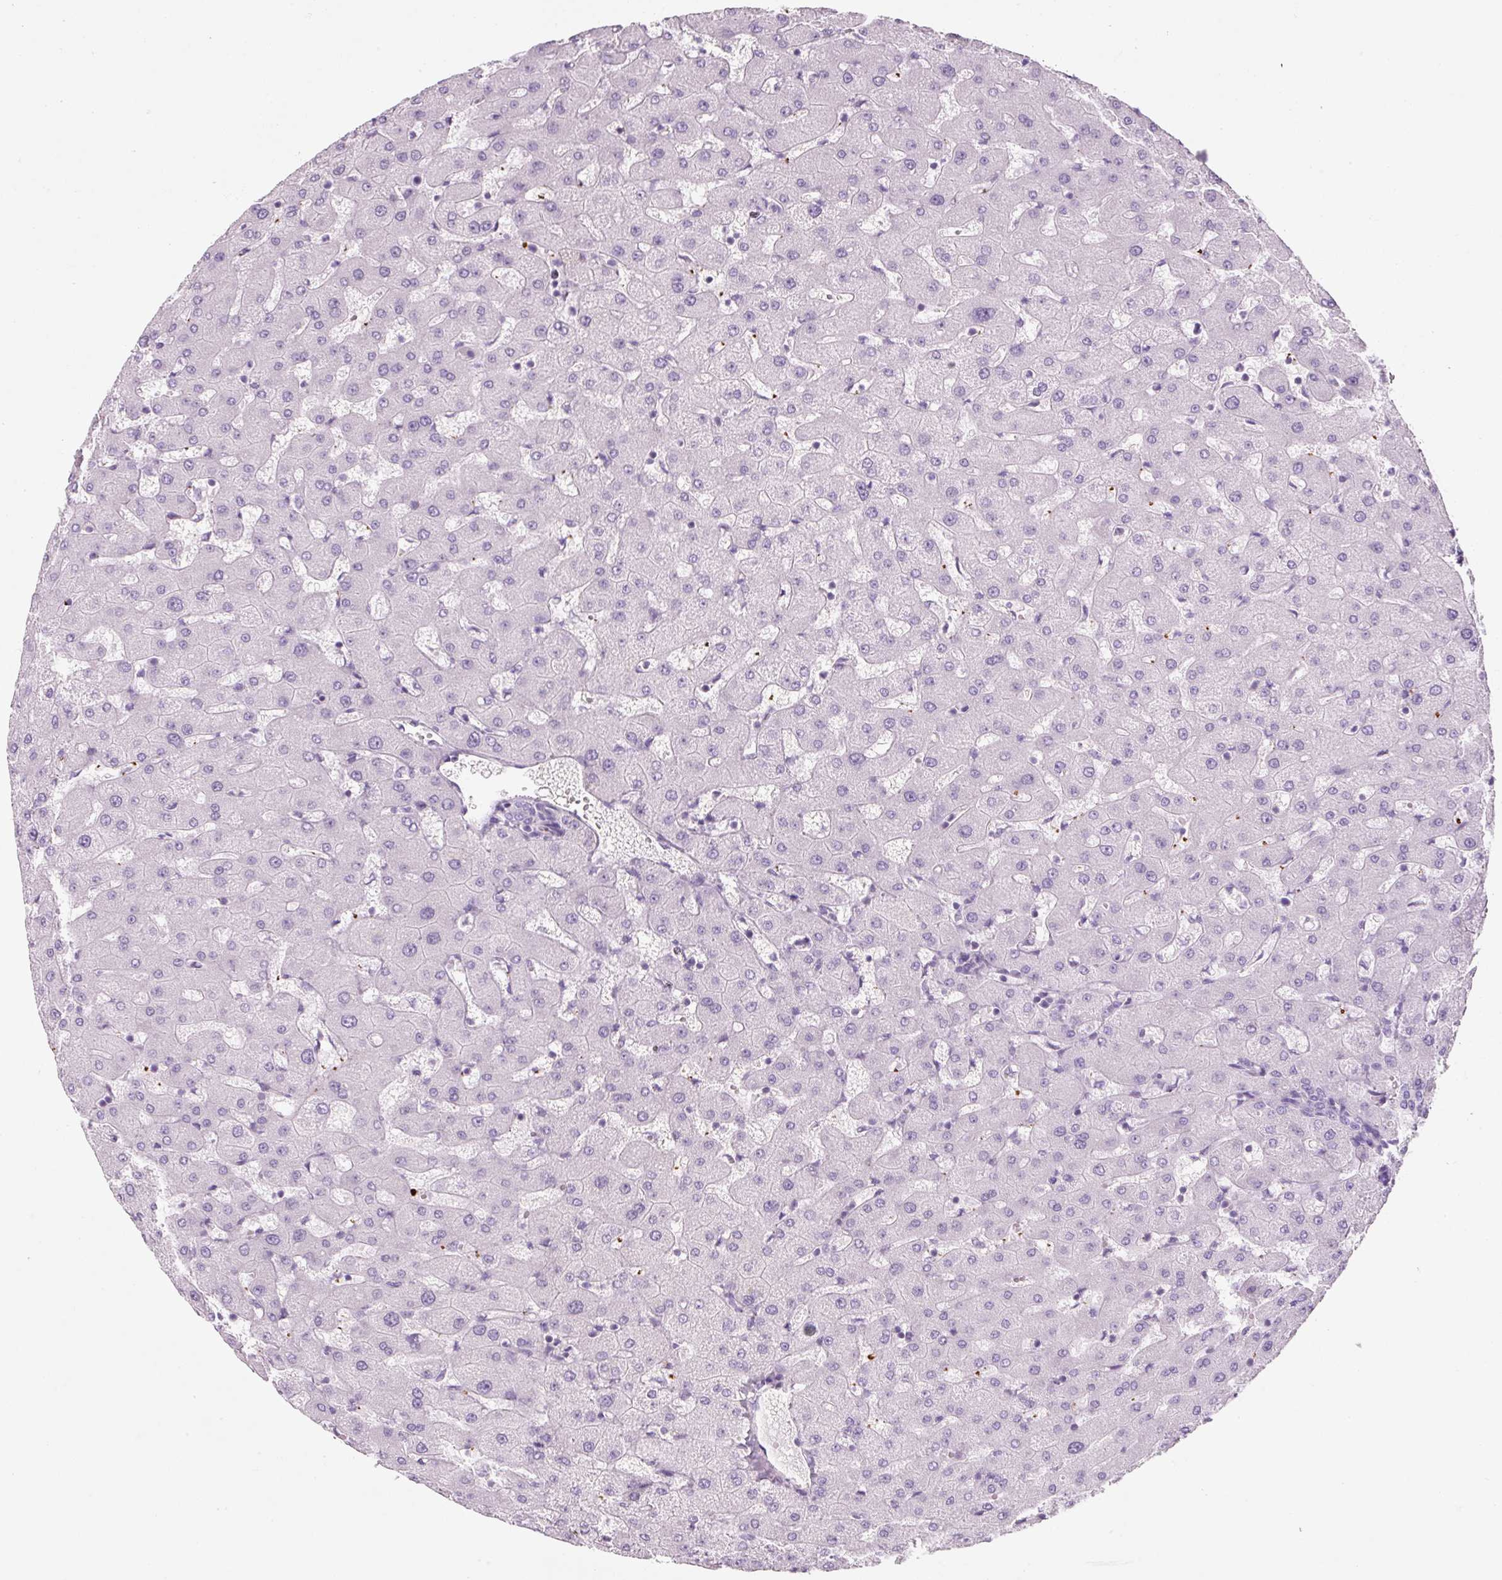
{"staining": {"intensity": "negative", "quantity": "none", "location": "none"}, "tissue": "liver", "cell_type": "Cholangiocytes", "image_type": "normal", "snomed": [{"axis": "morphology", "description": "Normal tissue, NOS"}, {"axis": "topography", "description": "Liver"}], "caption": "Immunohistochemistry (IHC) micrograph of benign human liver stained for a protein (brown), which reveals no staining in cholangiocytes.", "gene": "ENSG00000288796", "patient": {"sex": "female", "age": 63}}